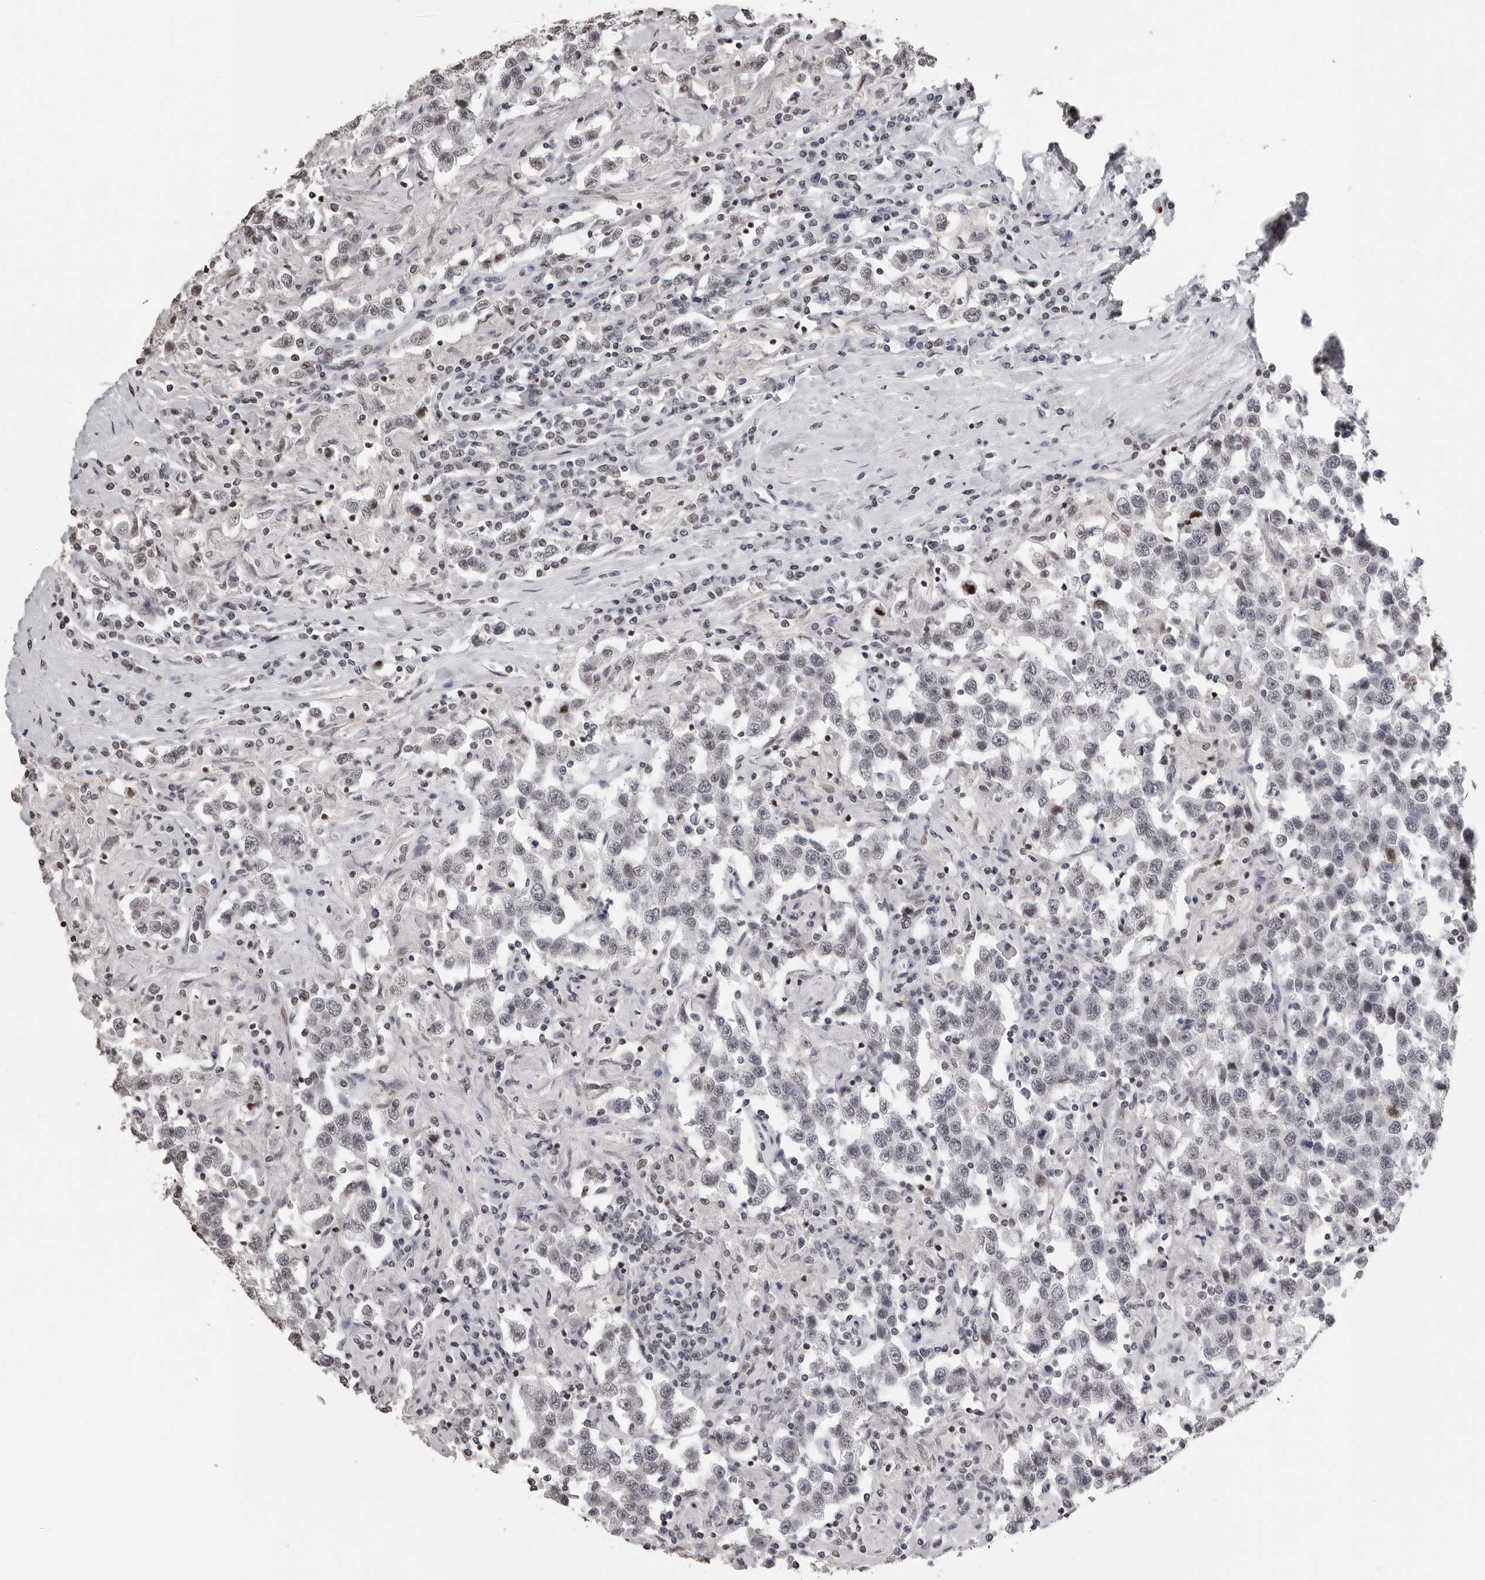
{"staining": {"intensity": "negative", "quantity": "none", "location": "none"}, "tissue": "testis cancer", "cell_type": "Tumor cells", "image_type": "cancer", "snomed": [{"axis": "morphology", "description": "Seminoma, NOS"}, {"axis": "topography", "description": "Testis"}], "caption": "Tumor cells show no significant expression in testis cancer.", "gene": "ORC1", "patient": {"sex": "male", "age": 41}}